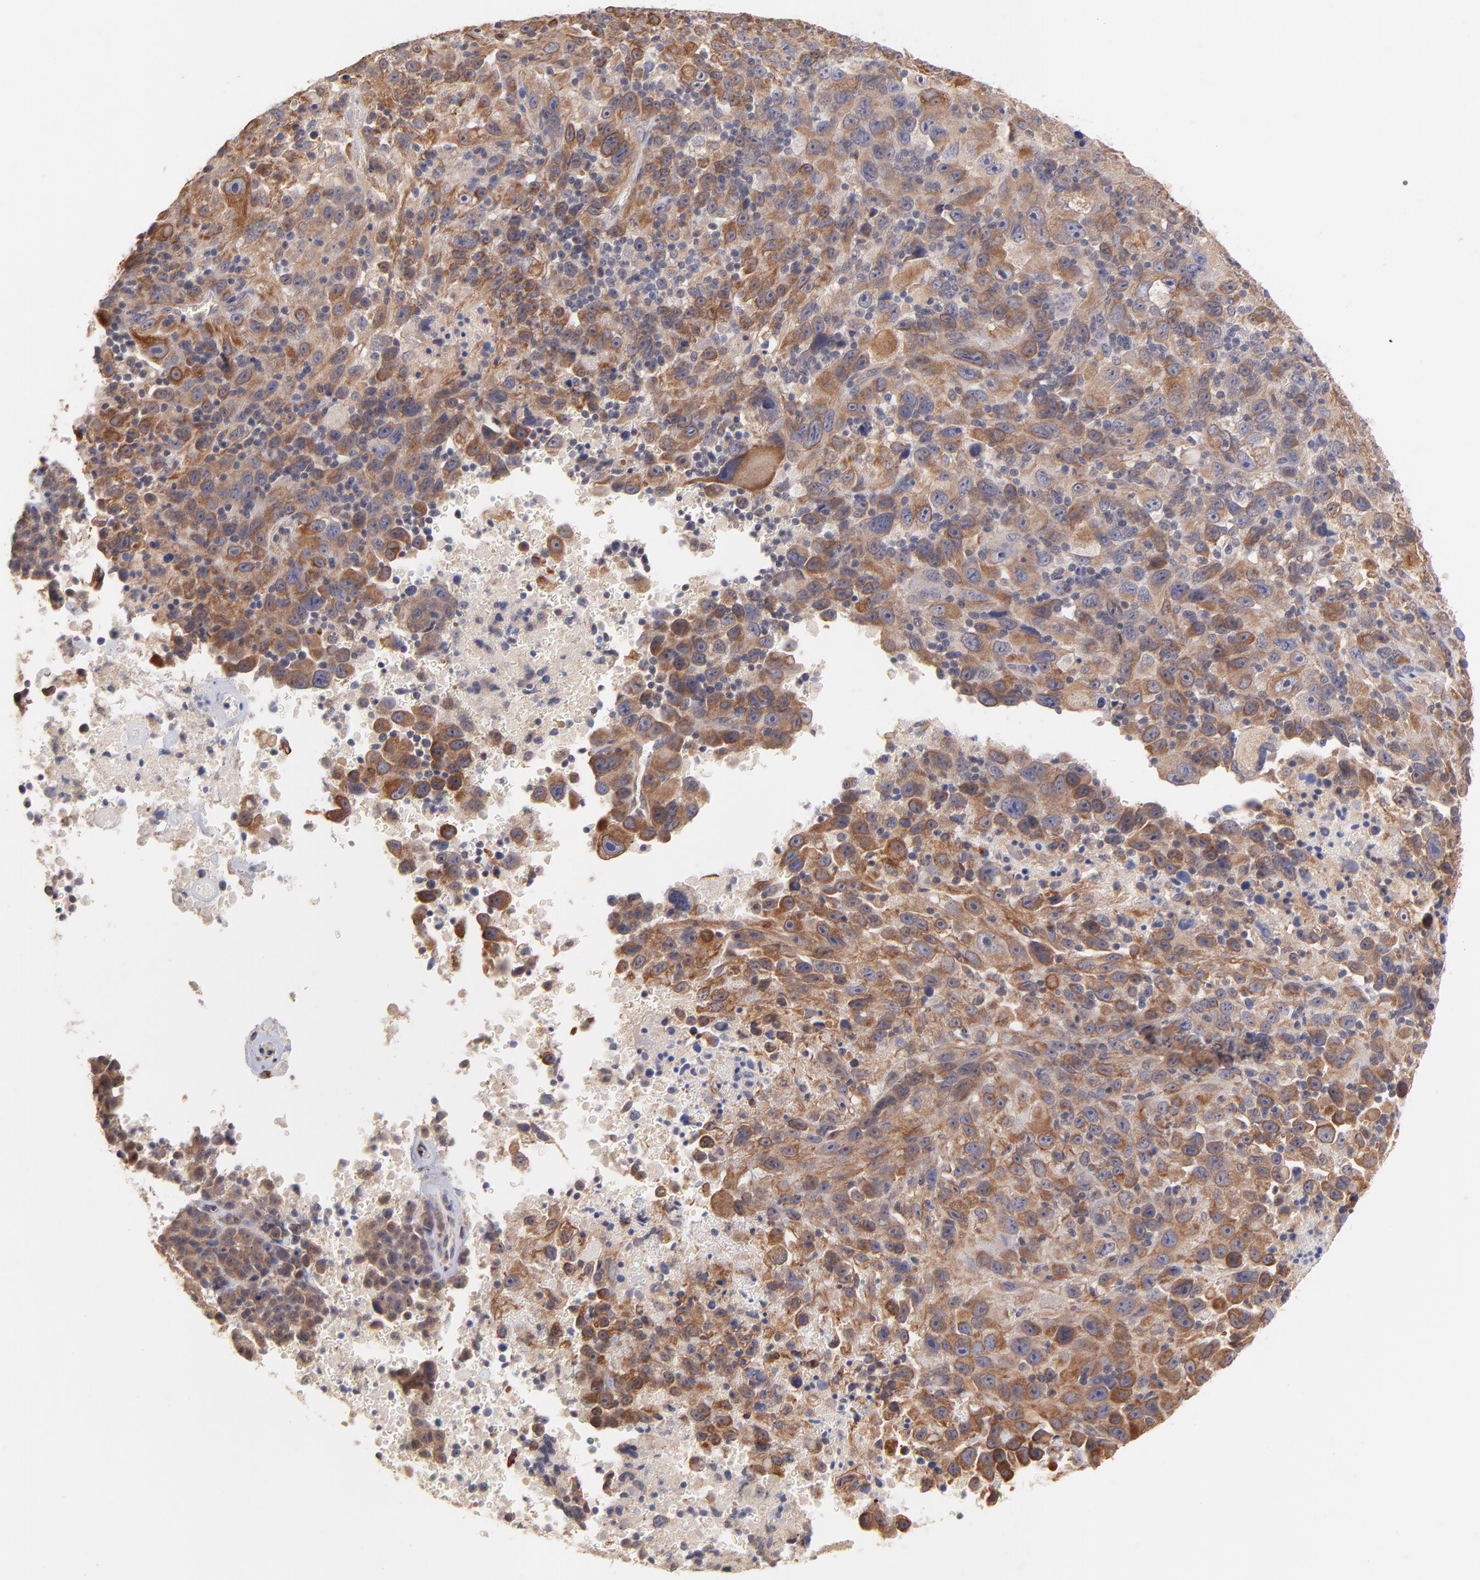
{"staining": {"intensity": "moderate", "quantity": ">75%", "location": "cytoplasmic/membranous"}, "tissue": "melanoma", "cell_type": "Tumor cells", "image_type": "cancer", "snomed": [{"axis": "morphology", "description": "Malignant melanoma, Metastatic site"}, {"axis": "topography", "description": "Cerebral cortex"}], "caption": "A histopathology image of human melanoma stained for a protein exhibits moderate cytoplasmic/membranous brown staining in tumor cells. The staining was performed using DAB (3,3'-diaminobenzidine), with brown indicating positive protein expression. Nuclei are stained blue with hematoxylin.", "gene": "STAP2", "patient": {"sex": "female", "age": 52}}